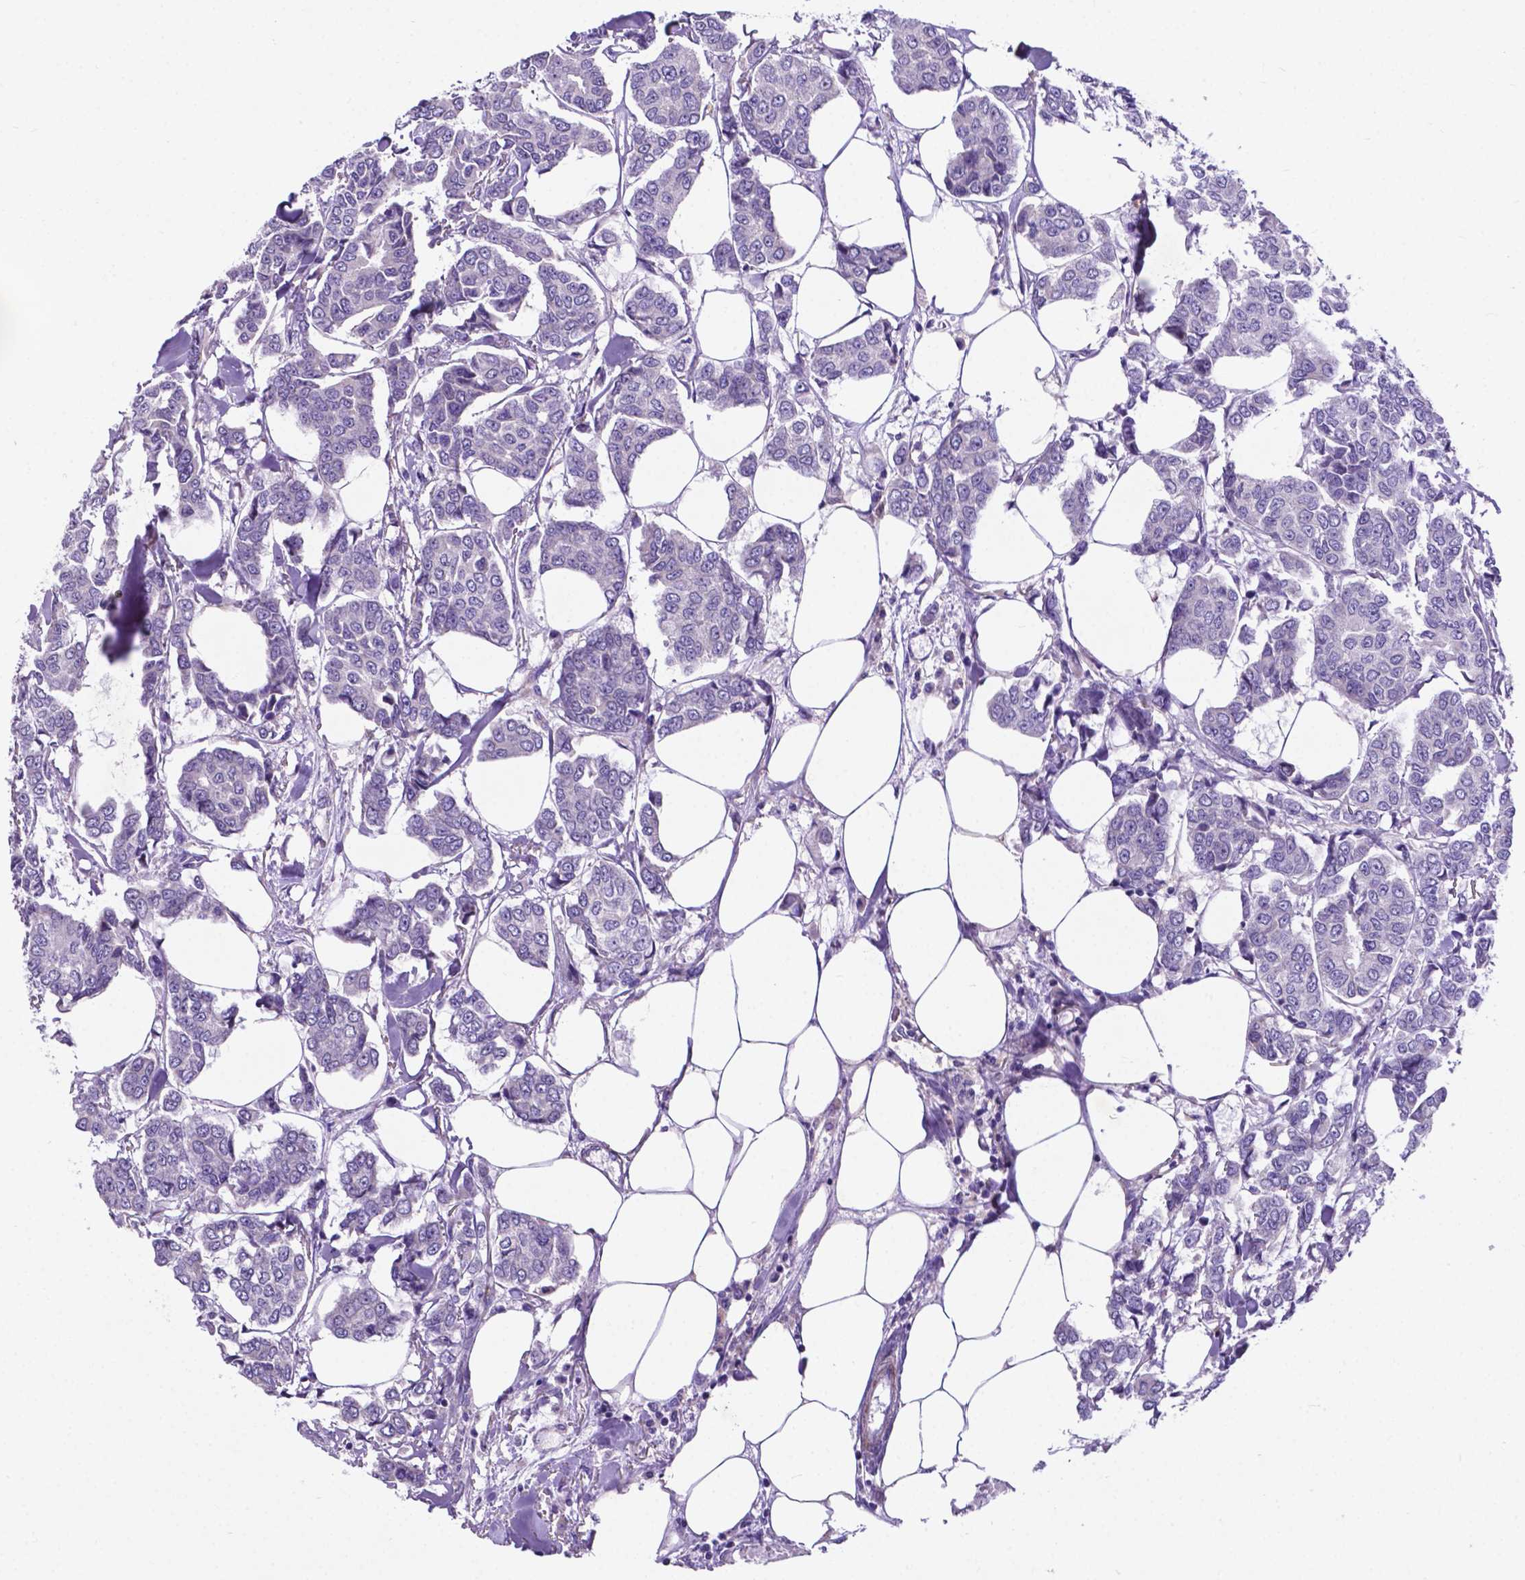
{"staining": {"intensity": "negative", "quantity": "none", "location": "none"}, "tissue": "breast cancer", "cell_type": "Tumor cells", "image_type": "cancer", "snomed": [{"axis": "morphology", "description": "Duct carcinoma"}, {"axis": "topography", "description": "Breast"}], "caption": "Immunohistochemistry micrograph of human infiltrating ductal carcinoma (breast) stained for a protein (brown), which demonstrates no staining in tumor cells.", "gene": "PFKFB4", "patient": {"sex": "female", "age": 94}}